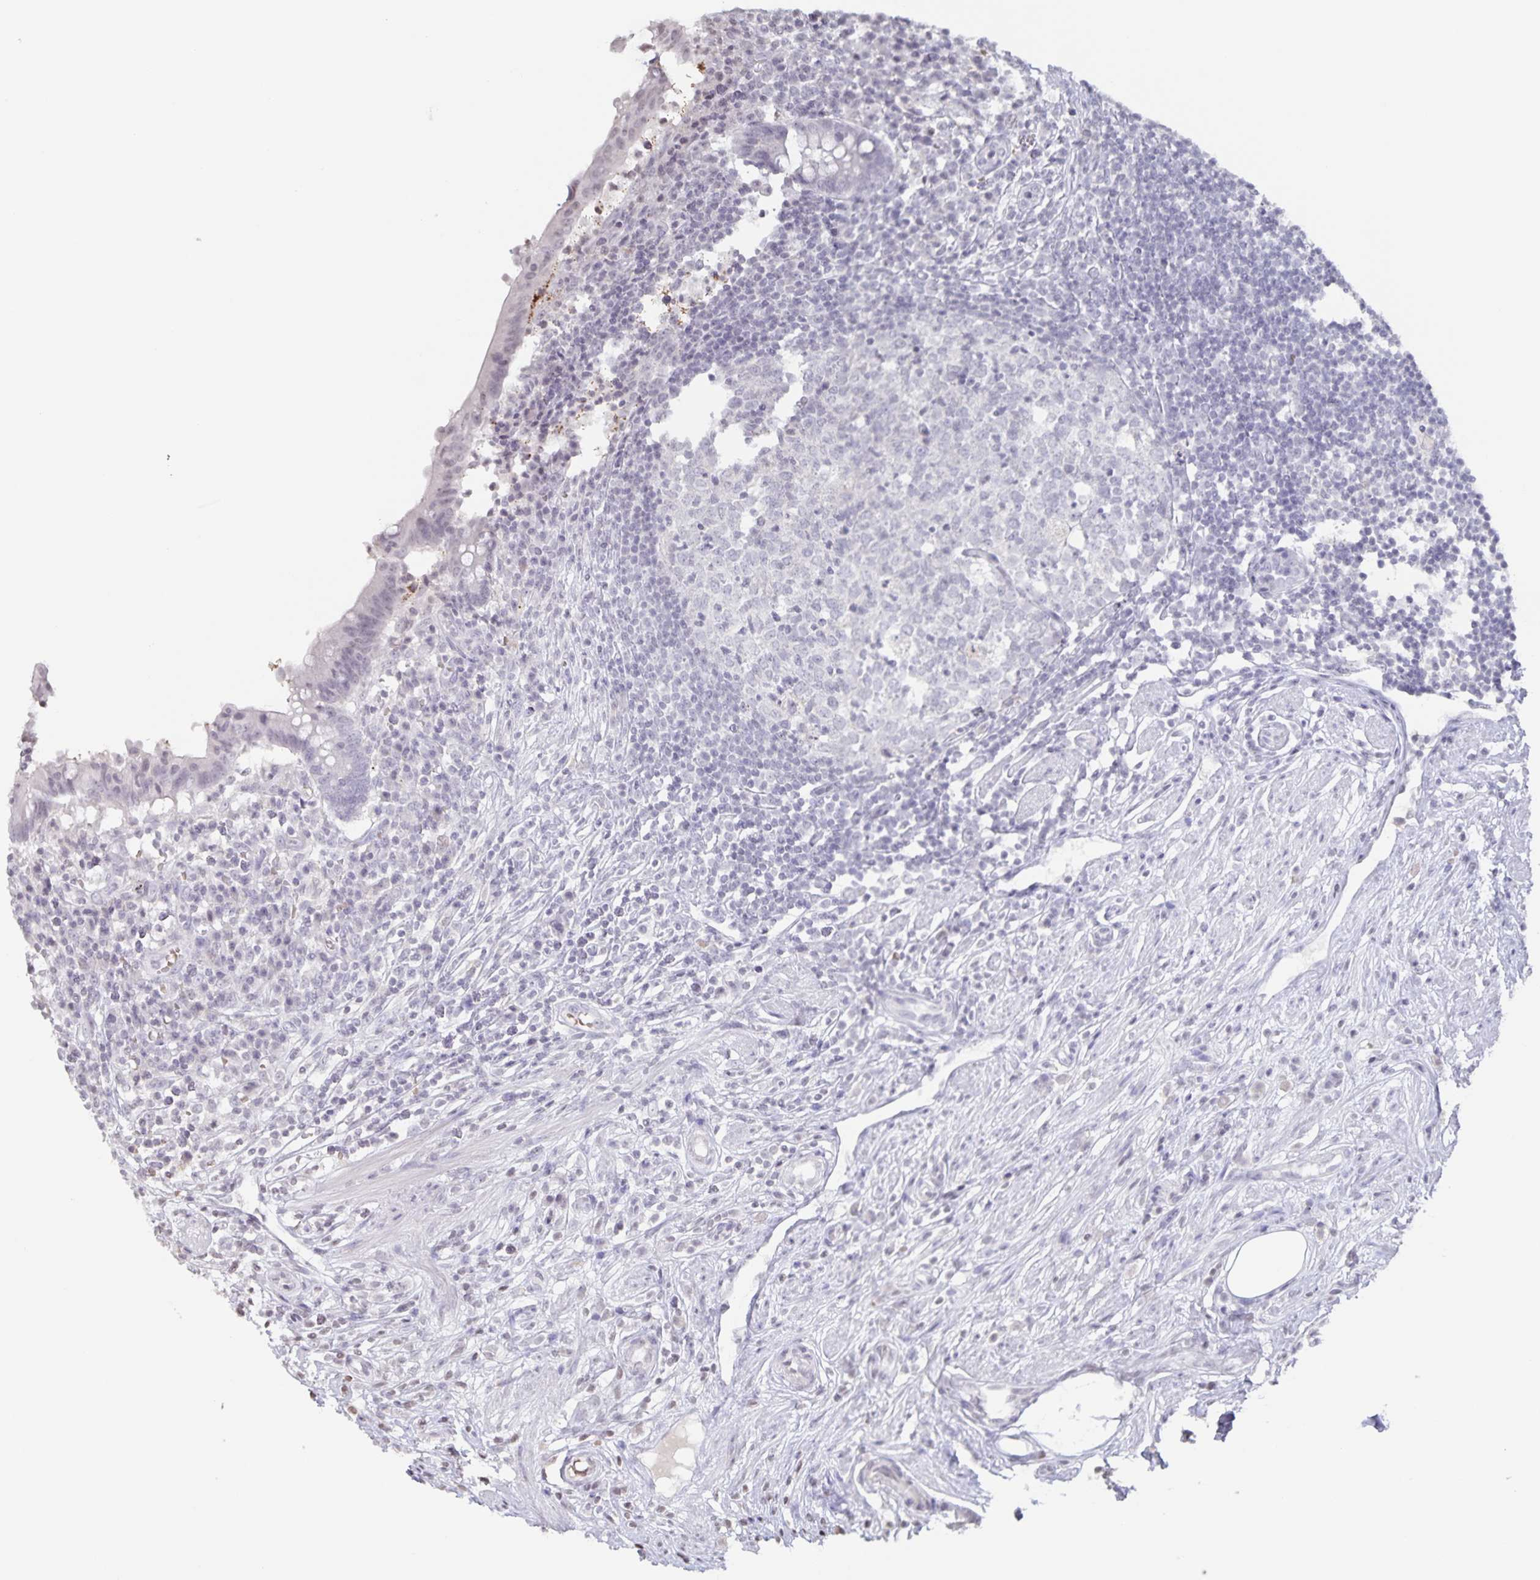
{"staining": {"intensity": "weak", "quantity": "<25%", "location": "cytoplasmic/membranous"}, "tissue": "appendix", "cell_type": "Glandular cells", "image_type": "normal", "snomed": [{"axis": "morphology", "description": "Normal tissue, NOS"}, {"axis": "topography", "description": "Appendix"}], "caption": "DAB immunohistochemical staining of unremarkable human appendix reveals no significant staining in glandular cells.", "gene": "AQP4", "patient": {"sex": "female", "age": 56}}